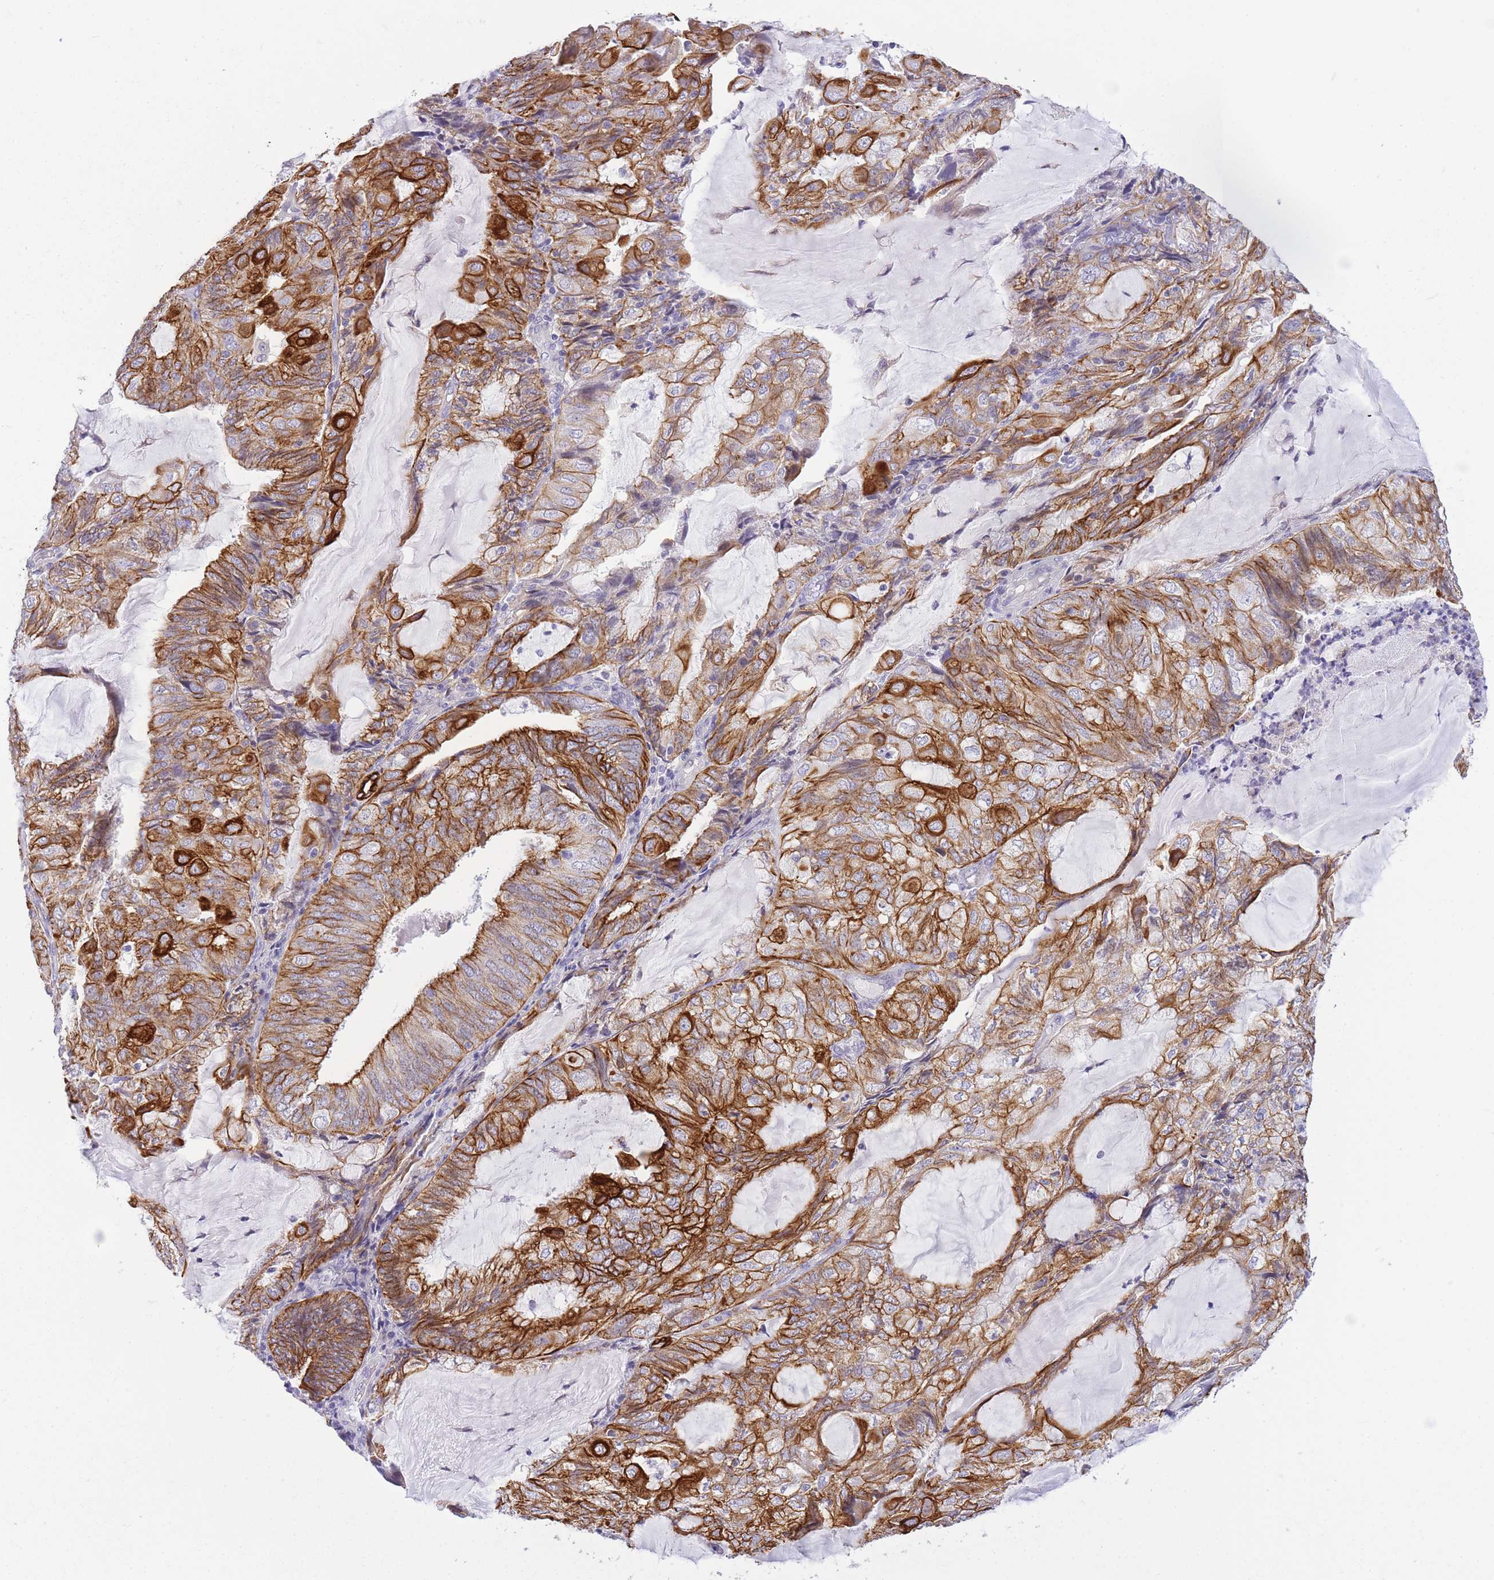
{"staining": {"intensity": "strong", "quantity": ">75%", "location": "cytoplasmic/membranous"}, "tissue": "endometrial cancer", "cell_type": "Tumor cells", "image_type": "cancer", "snomed": [{"axis": "morphology", "description": "Adenocarcinoma, NOS"}, {"axis": "topography", "description": "Endometrium"}], "caption": "The image reveals a brown stain indicating the presence of a protein in the cytoplasmic/membranous of tumor cells in endometrial cancer. Using DAB (brown) and hematoxylin (blue) stains, captured at high magnification using brightfield microscopy.", "gene": "RADX", "patient": {"sex": "female", "age": 81}}